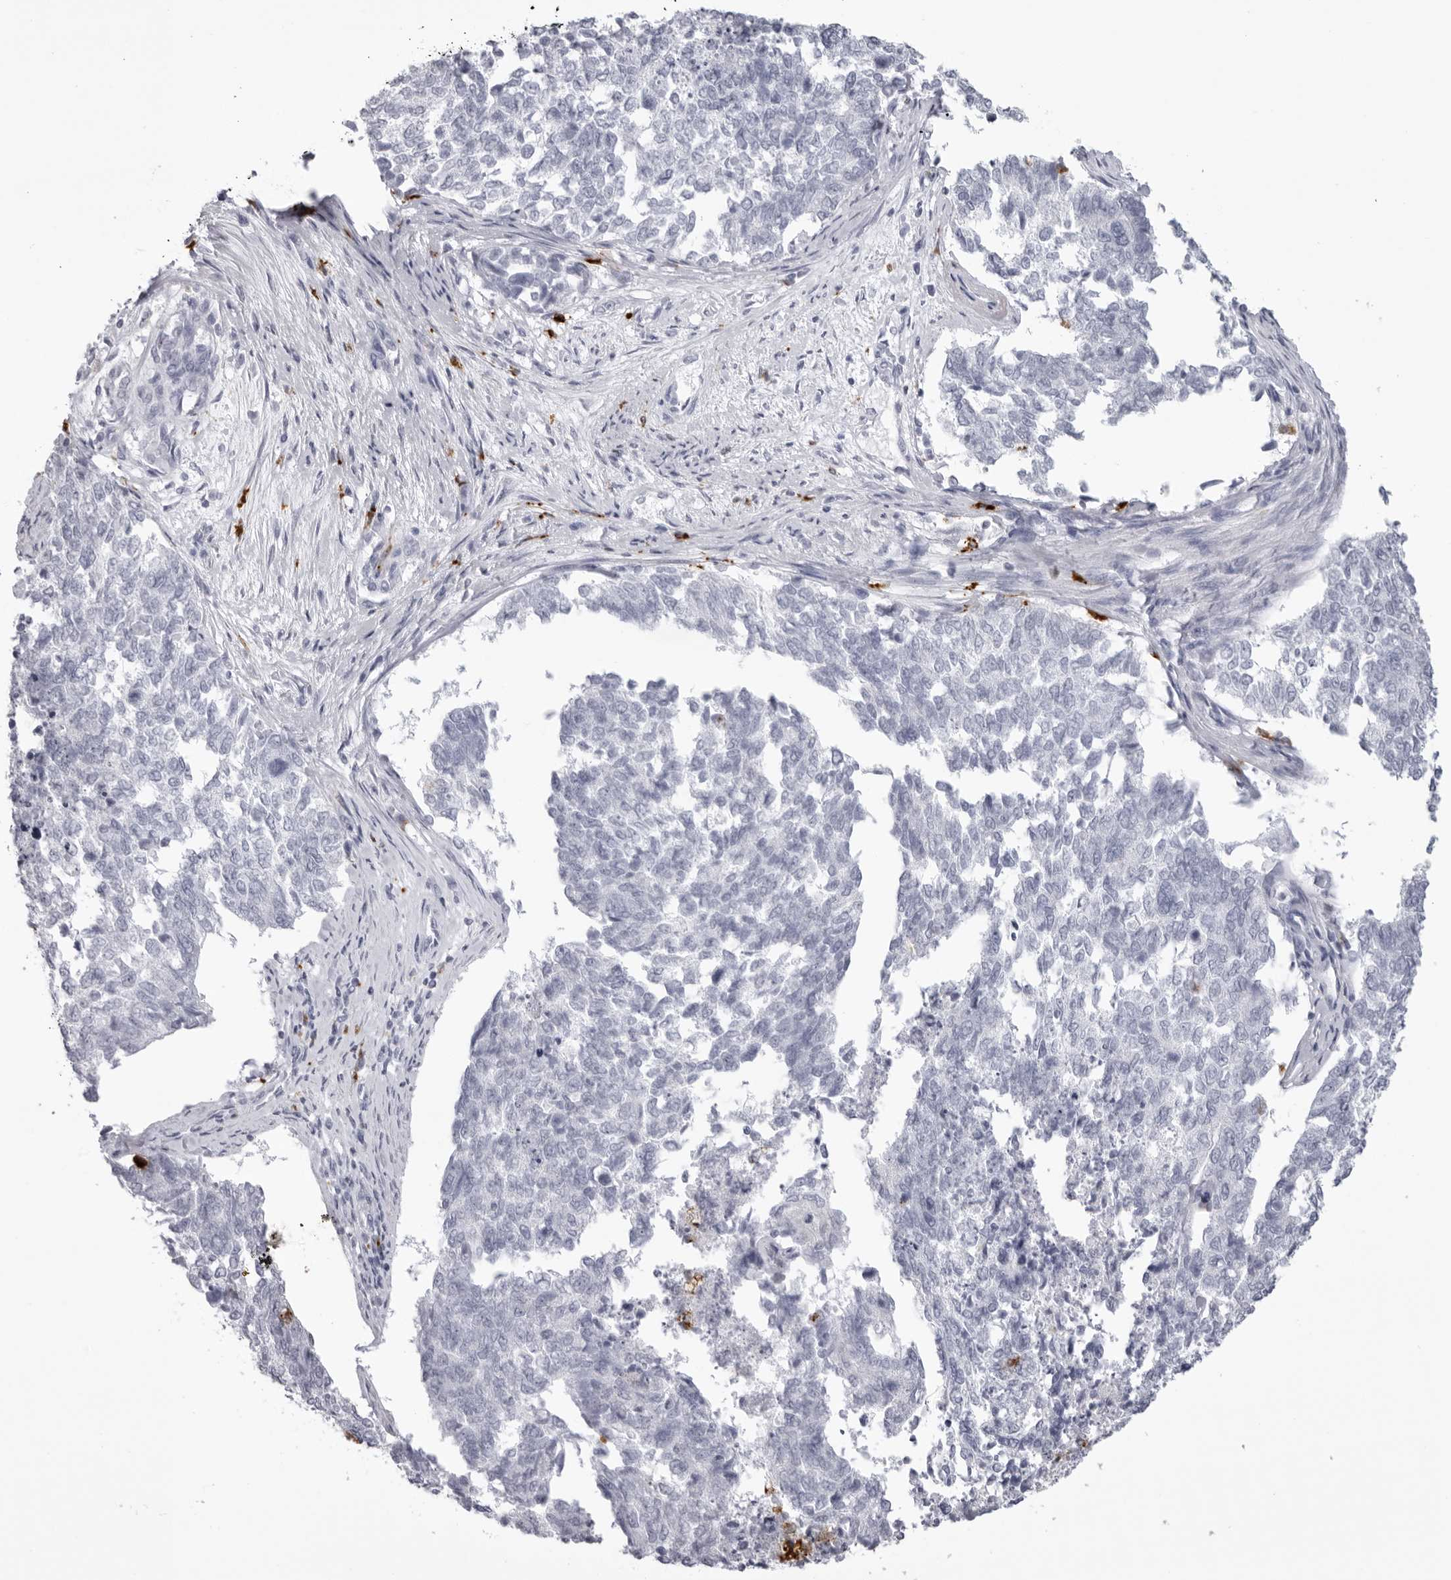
{"staining": {"intensity": "negative", "quantity": "none", "location": "none"}, "tissue": "cervical cancer", "cell_type": "Tumor cells", "image_type": "cancer", "snomed": [{"axis": "morphology", "description": "Squamous cell carcinoma, NOS"}, {"axis": "topography", "description": "Cervix"}], "caption": "Protein analysis of cervical cancer (squamous cell carcinoma) reveals no significant positivity in tumor cells.", "gene": "IL25", "patient": {"sex": "female", "age": 63}}